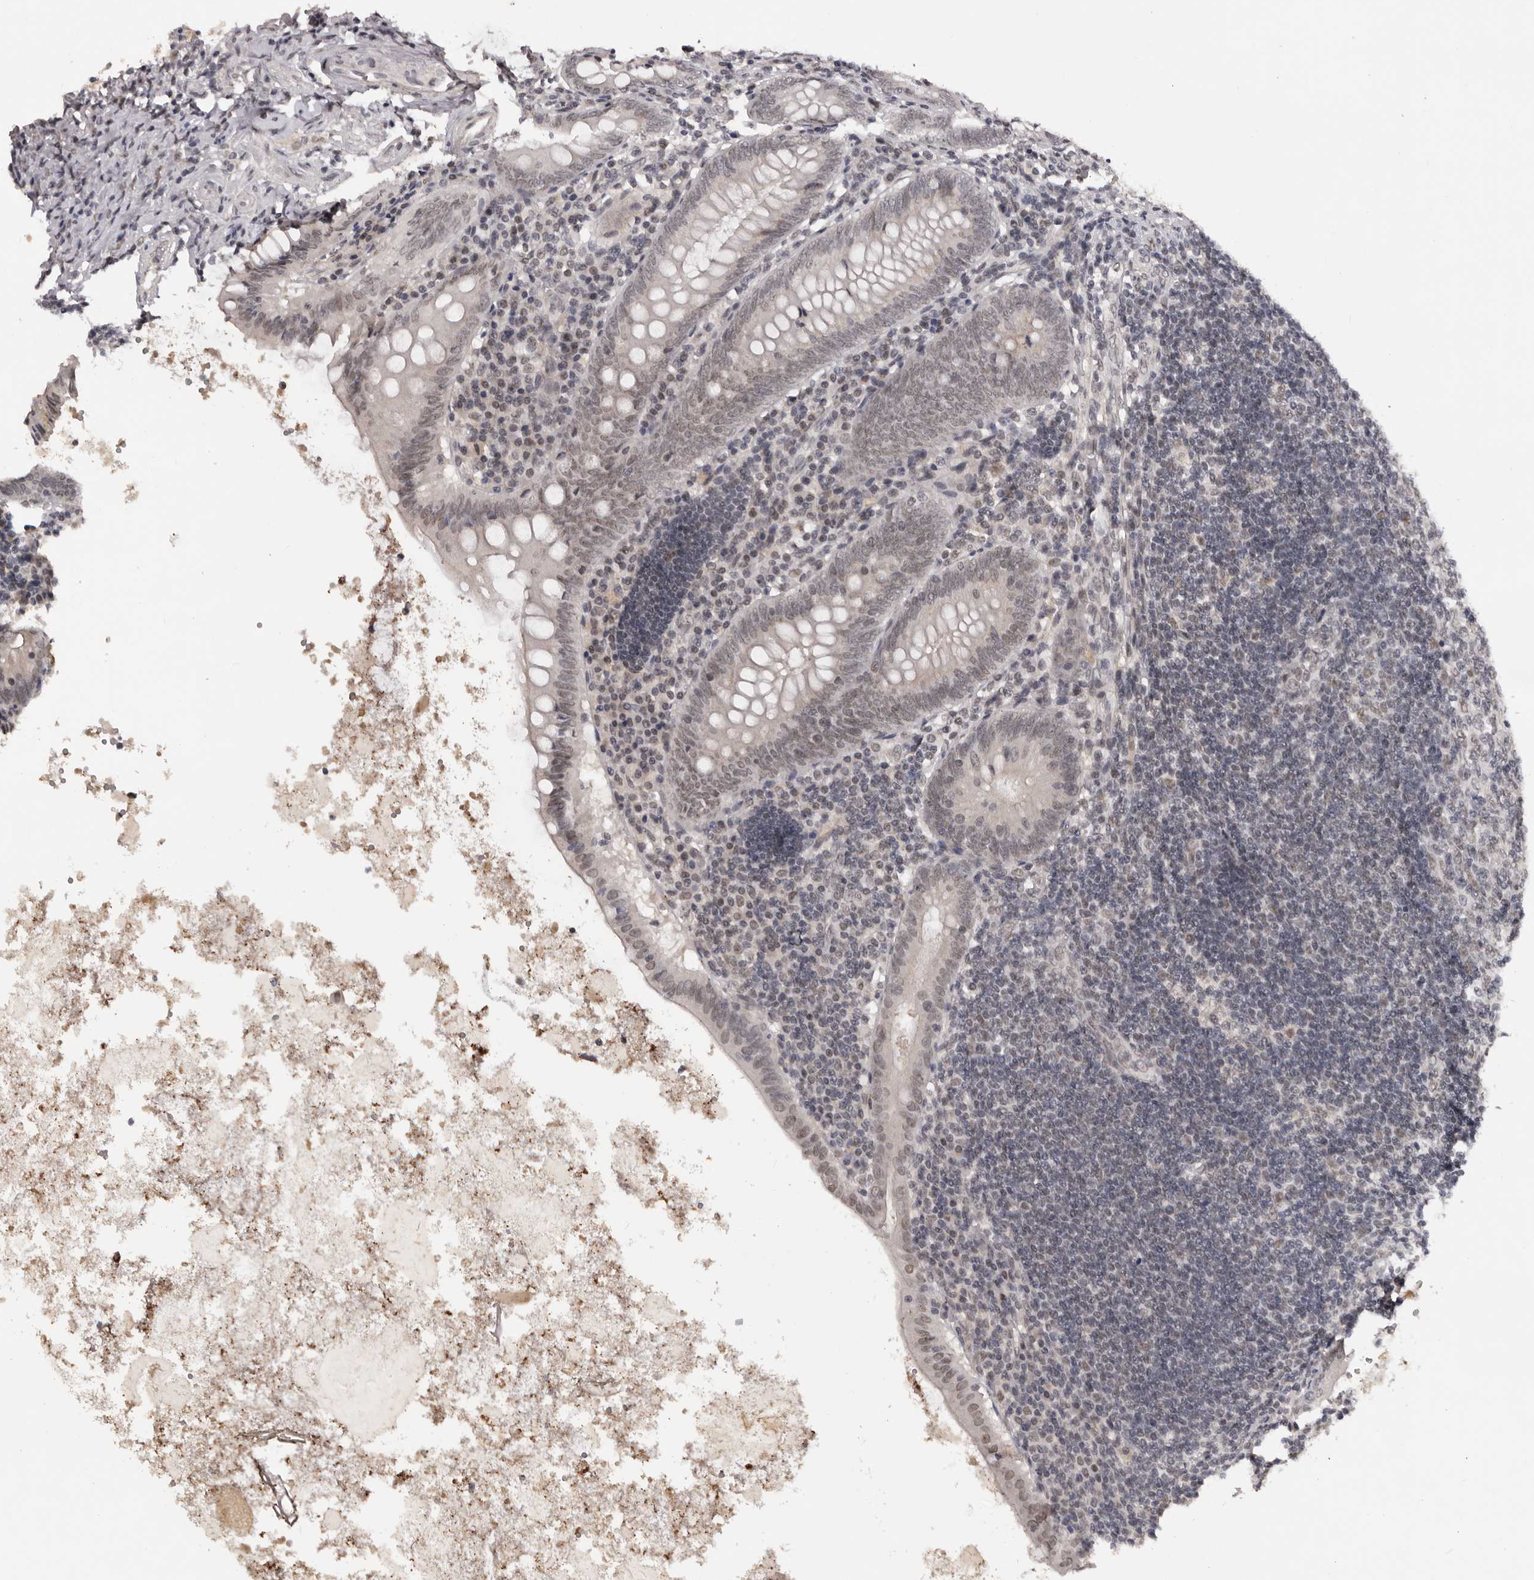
{"staining": {"intensity": "moderate", "quantity": ">75%", "location": "nuclear"}, "tissue": "appendix", "cell_type": "Glandular cells", "image_type": "normal", "snomed": [{"axis": "morphology", "description": "Normal tissue, NOS"}, {"axis": "topography", "description": "Appendix"}], "caption": "Moderate nuclear staining is seen in about >75% of glandular cells in normal appendix.", "gene": "SRCAP", "patient": {"sex": "female", "age": 54}}